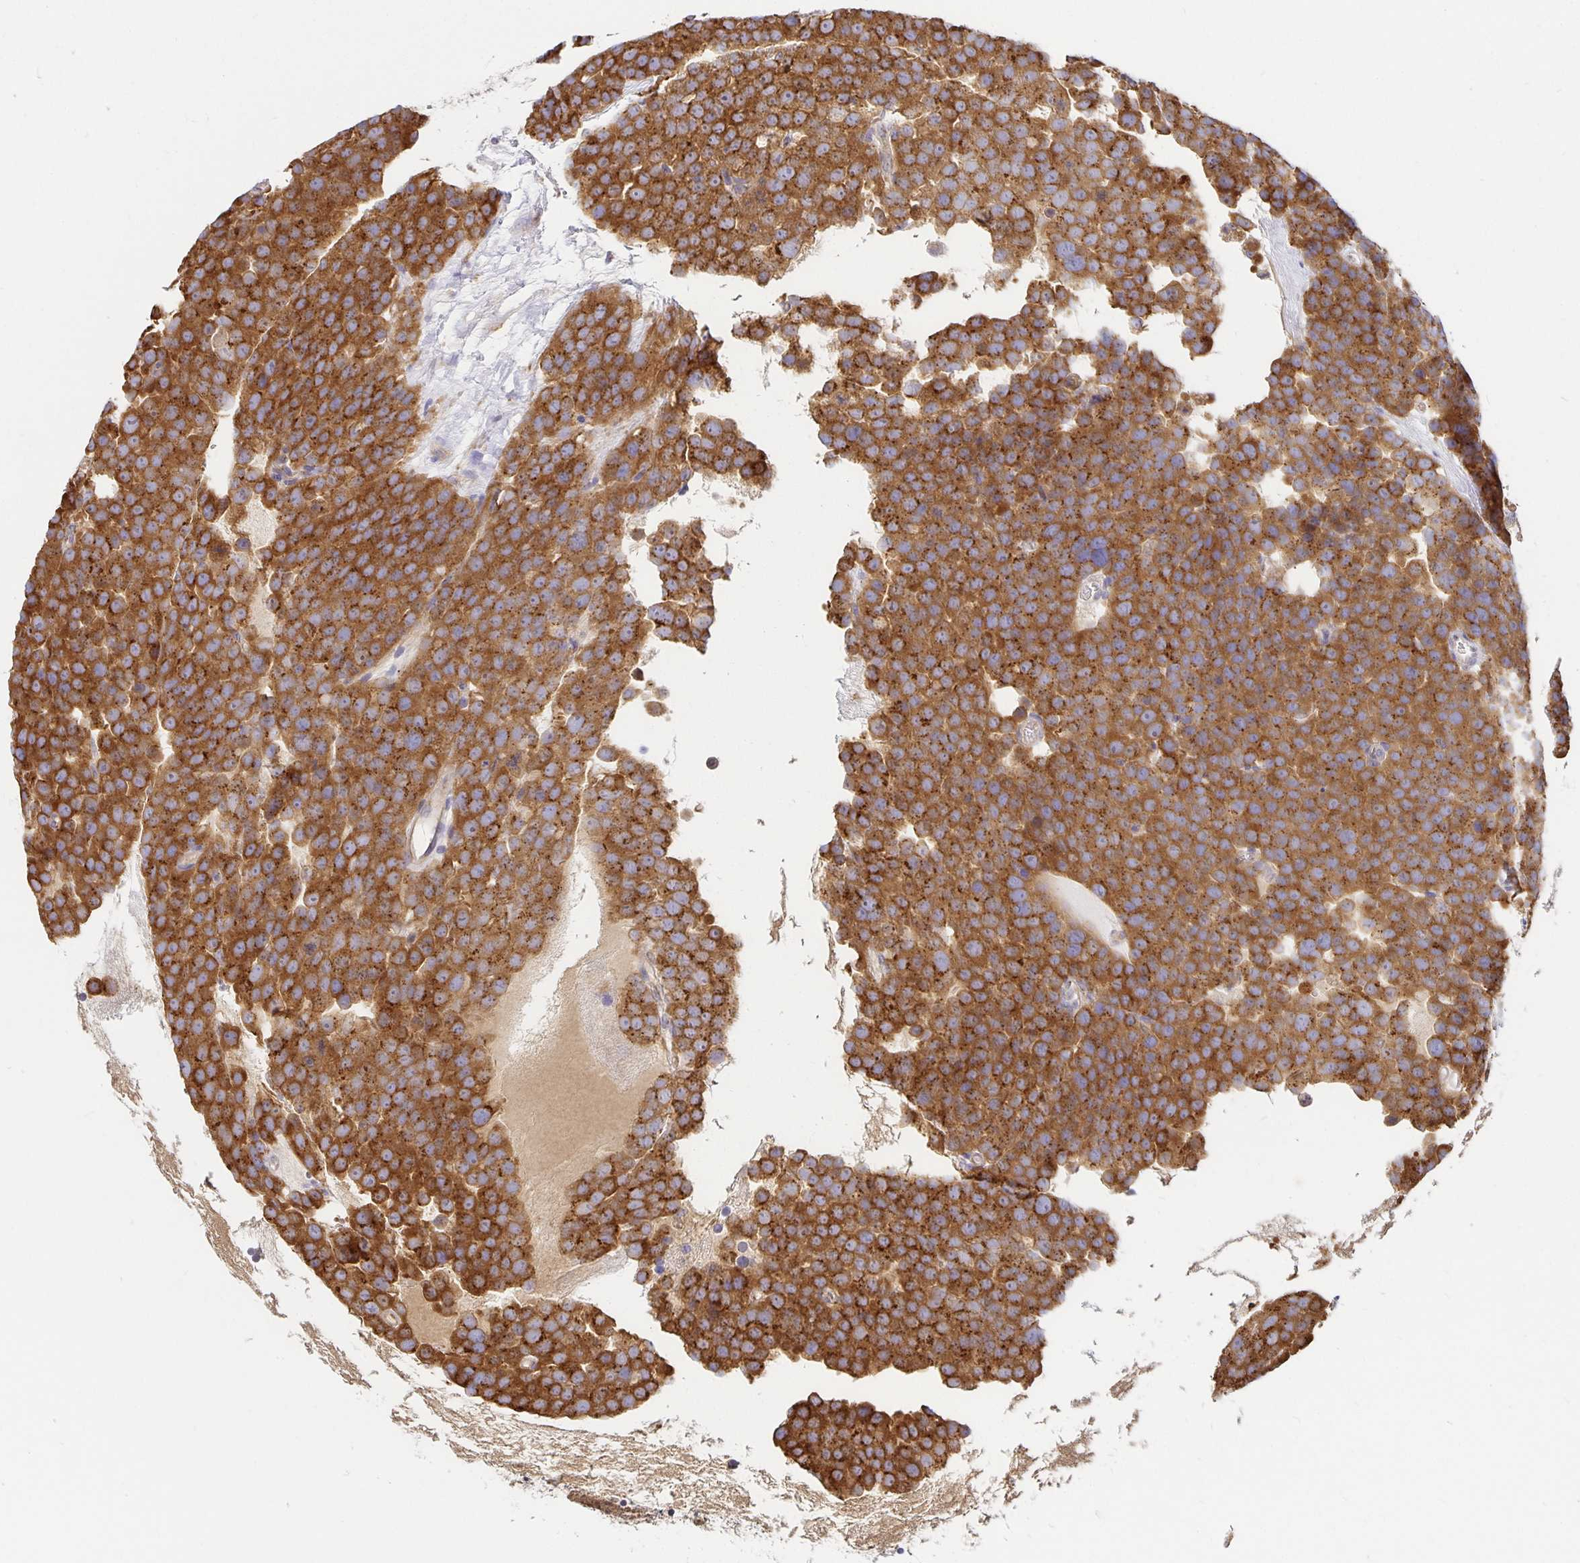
{"staining": {"intensity": "strong", "quantity": ">75%", "location": "cytoplasmic/membranous"}, "tissue": "testis cancer", "cell_type": "Tumor cells", "image_type": "cancer", "snomed": [{"axis": "morphology", "description": "Seminoma, NOS"}, {"axis": "topography", "description": "Testis"}], "caption": "Tumor cells exhibit high levels of strong cytoplasmic/membranous staining in about >75% of cells in human testis seminoma.", "gene": "USO1", "patient": {"sex": "male", "age": 71}}